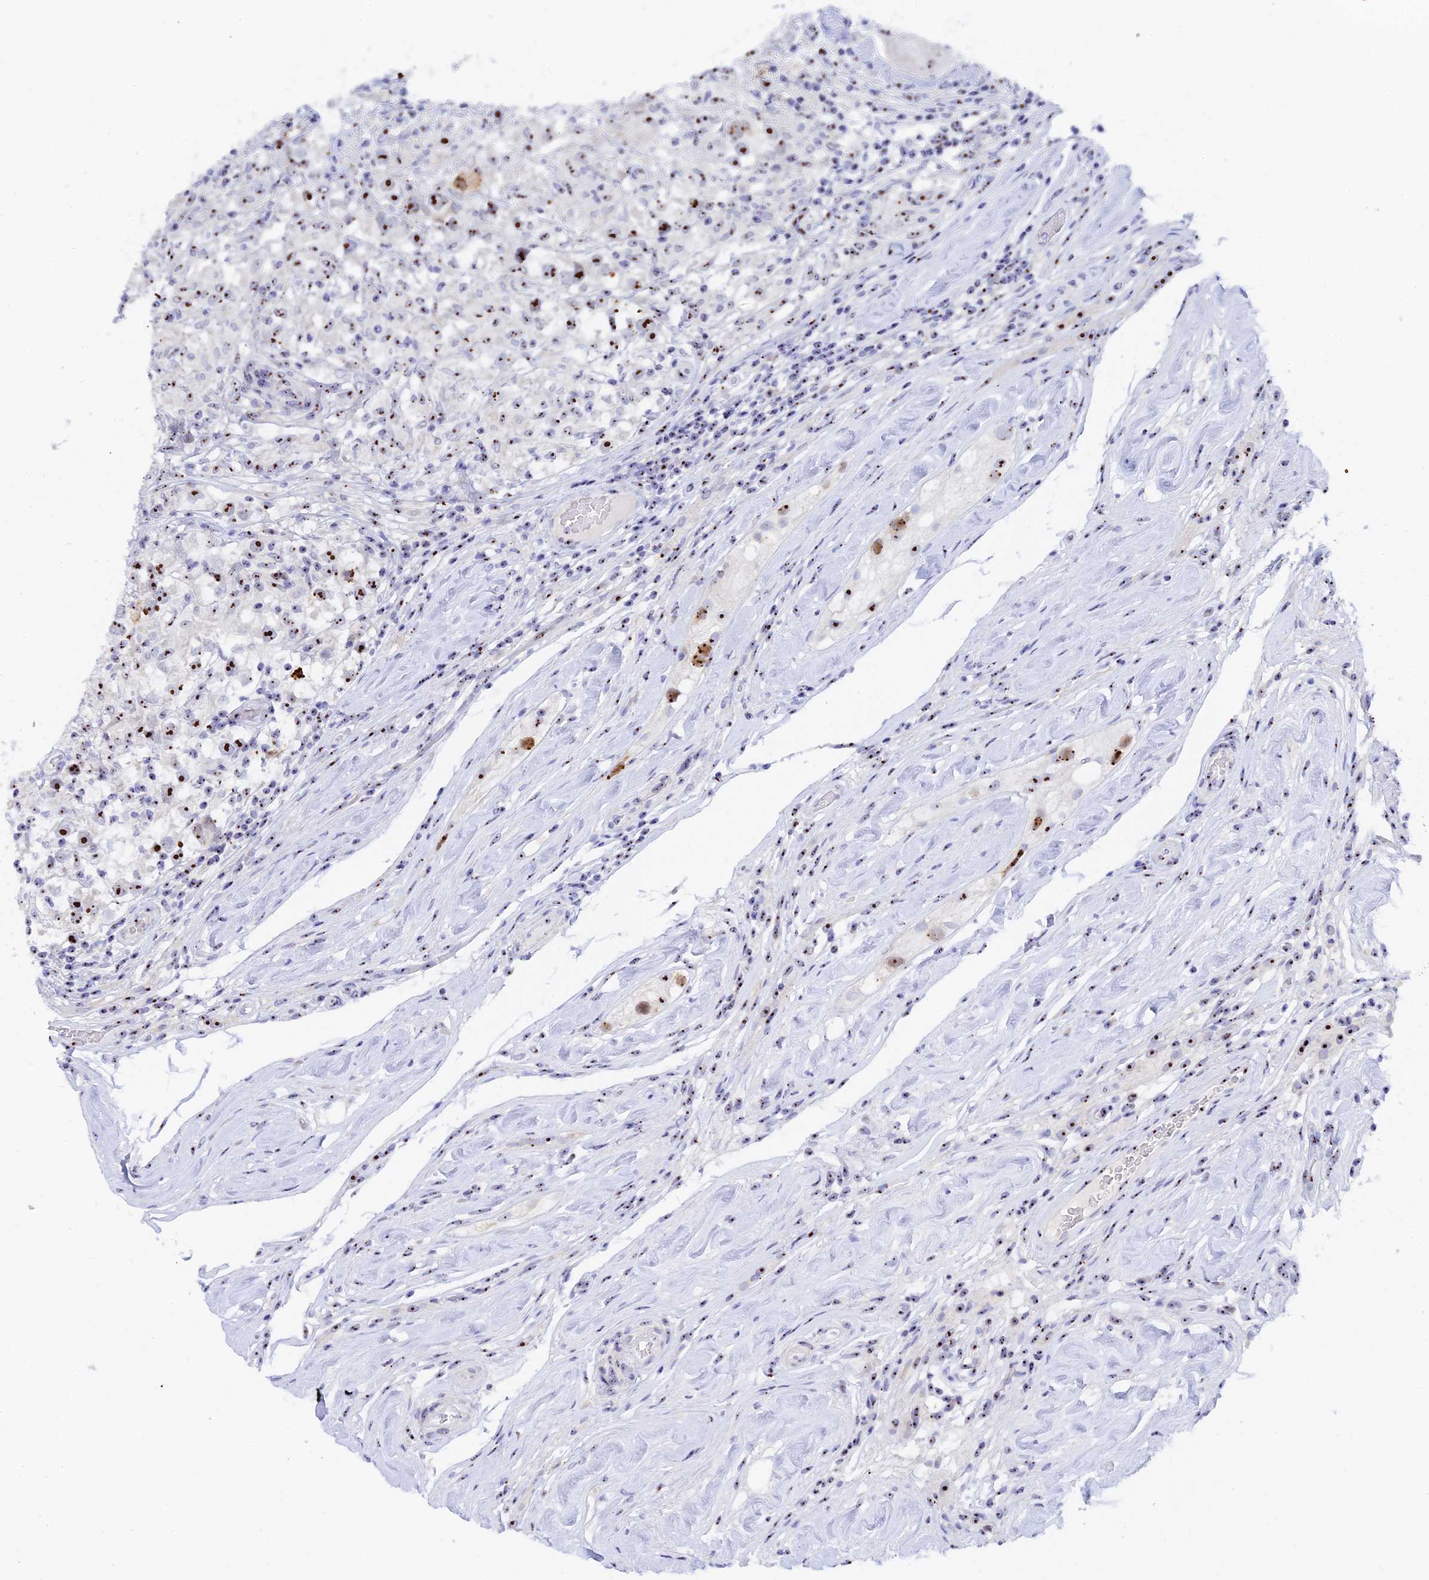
{"staining": {"intensity": "strong", "quantity": "25%-75%", "location": "nuclear"}, "tissue": "testis cancer", "cell_type": "Tumor cells", "image_type": "cancer", "snomed": [{"axis": "morphology", "description": "Seminoma, NOS"}, {"axis": "topography", "description": "Testis"}], "caption": "Protein expression analysis of testis cancer (seminoma) reveals strong nuclear positivity in approximately 25%-75% of tumor cells.", "gene": "RSL1D1", "patient": {"sex": "male", "age": 46}}